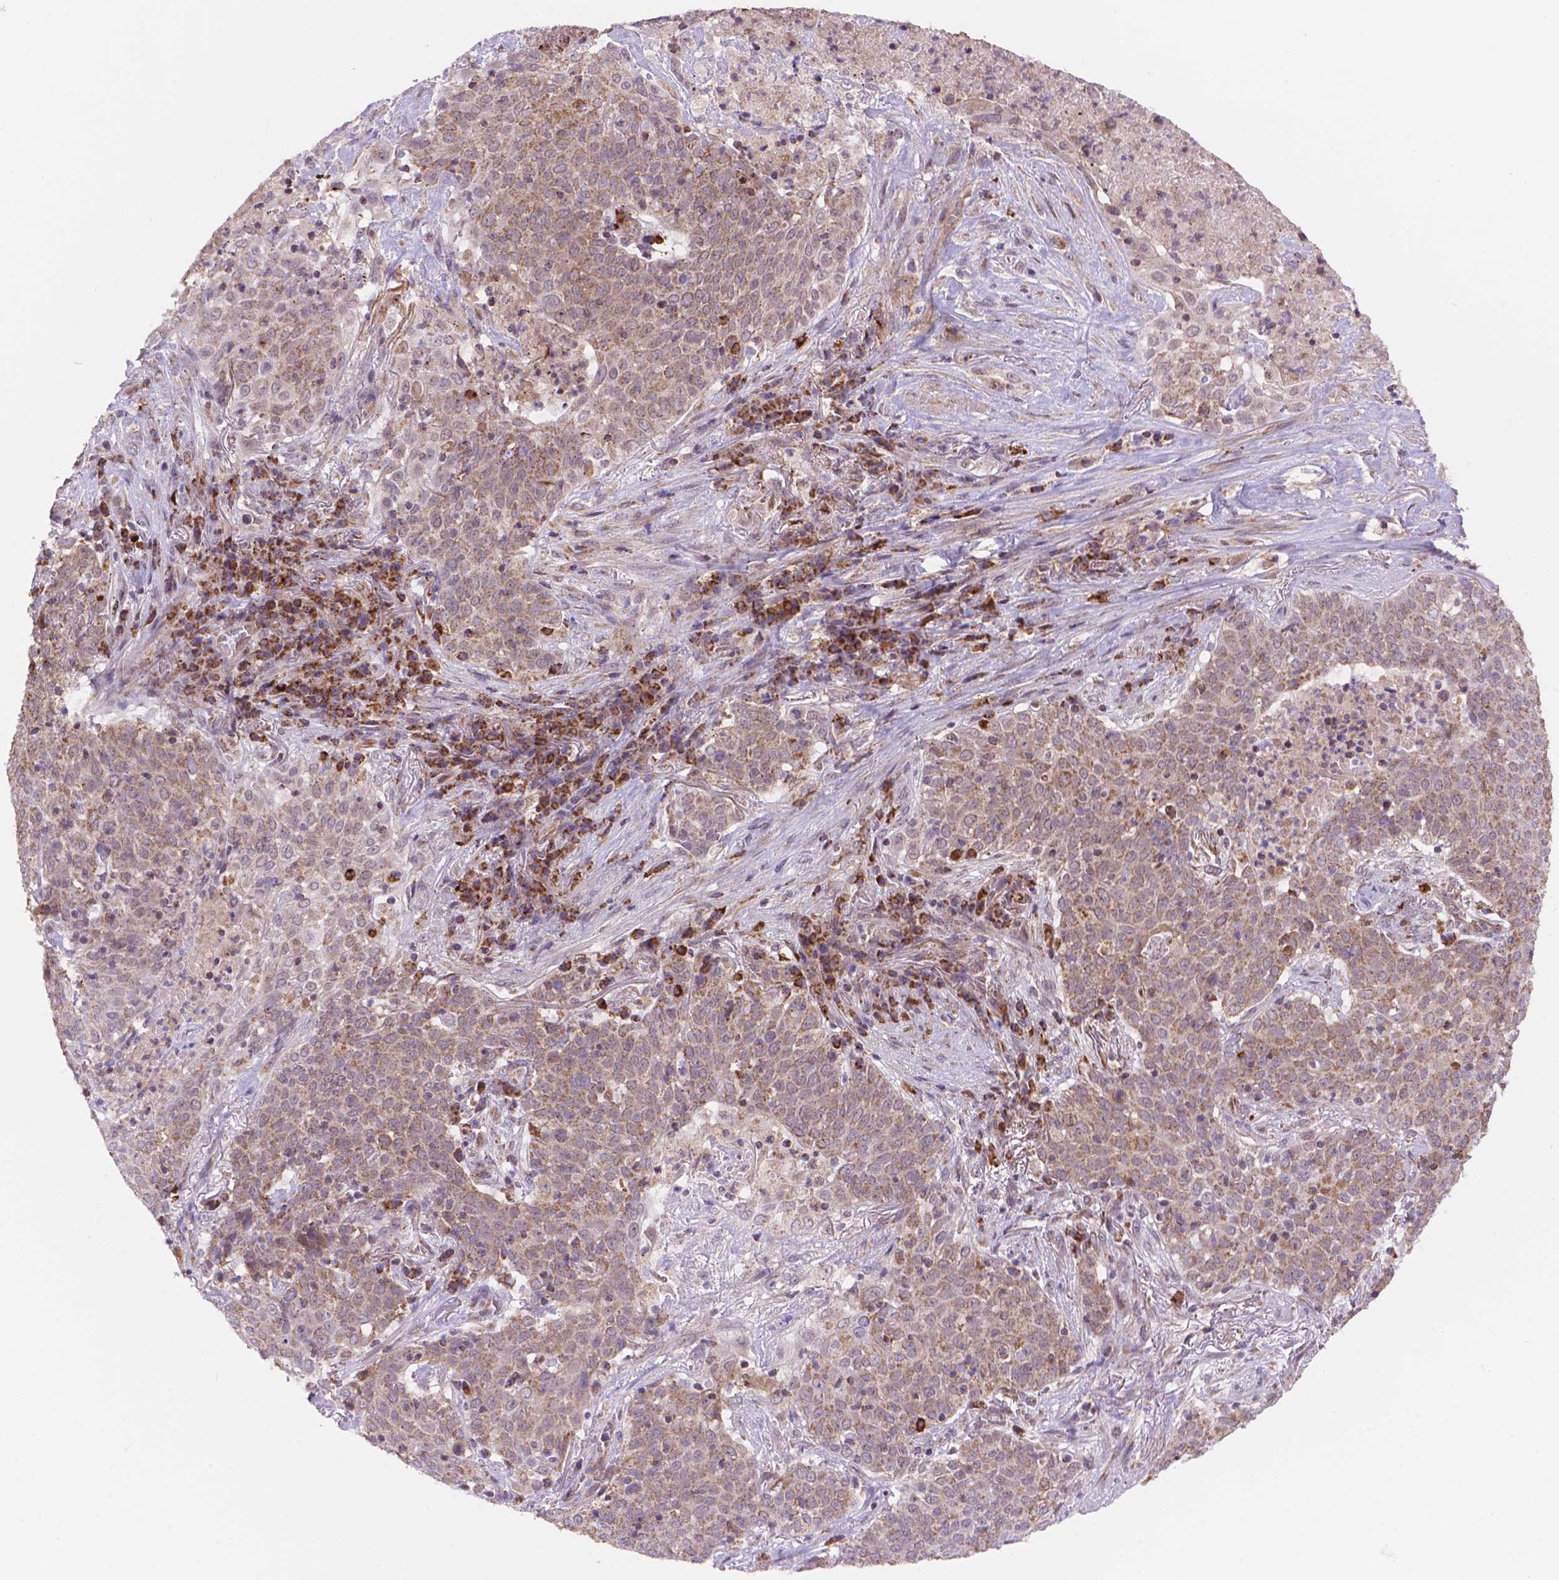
{"staining": {"intensity": "weak", "quantity": ">75%", "location": "cytoplasmic/membranous"}, "tissue": "lung cancer", "cell_type": "Tumor cells", "image_type": "cancer", "snomed": [{"axis": "morphology", "description": "Squamous cell carcinoma, NOS"}, {"axis": "topography", "description": "Lung"}], "caption": "This histopathology image demonstrates lung cancer stained with IHC to label a protein in brown. The cytoplasmic/membranous of tumor cells show weak positivity for the protein. Nuclei are counter-stained blue.", "gene": "CYYR1", "patient": {"sex": "male", "age": 82}}